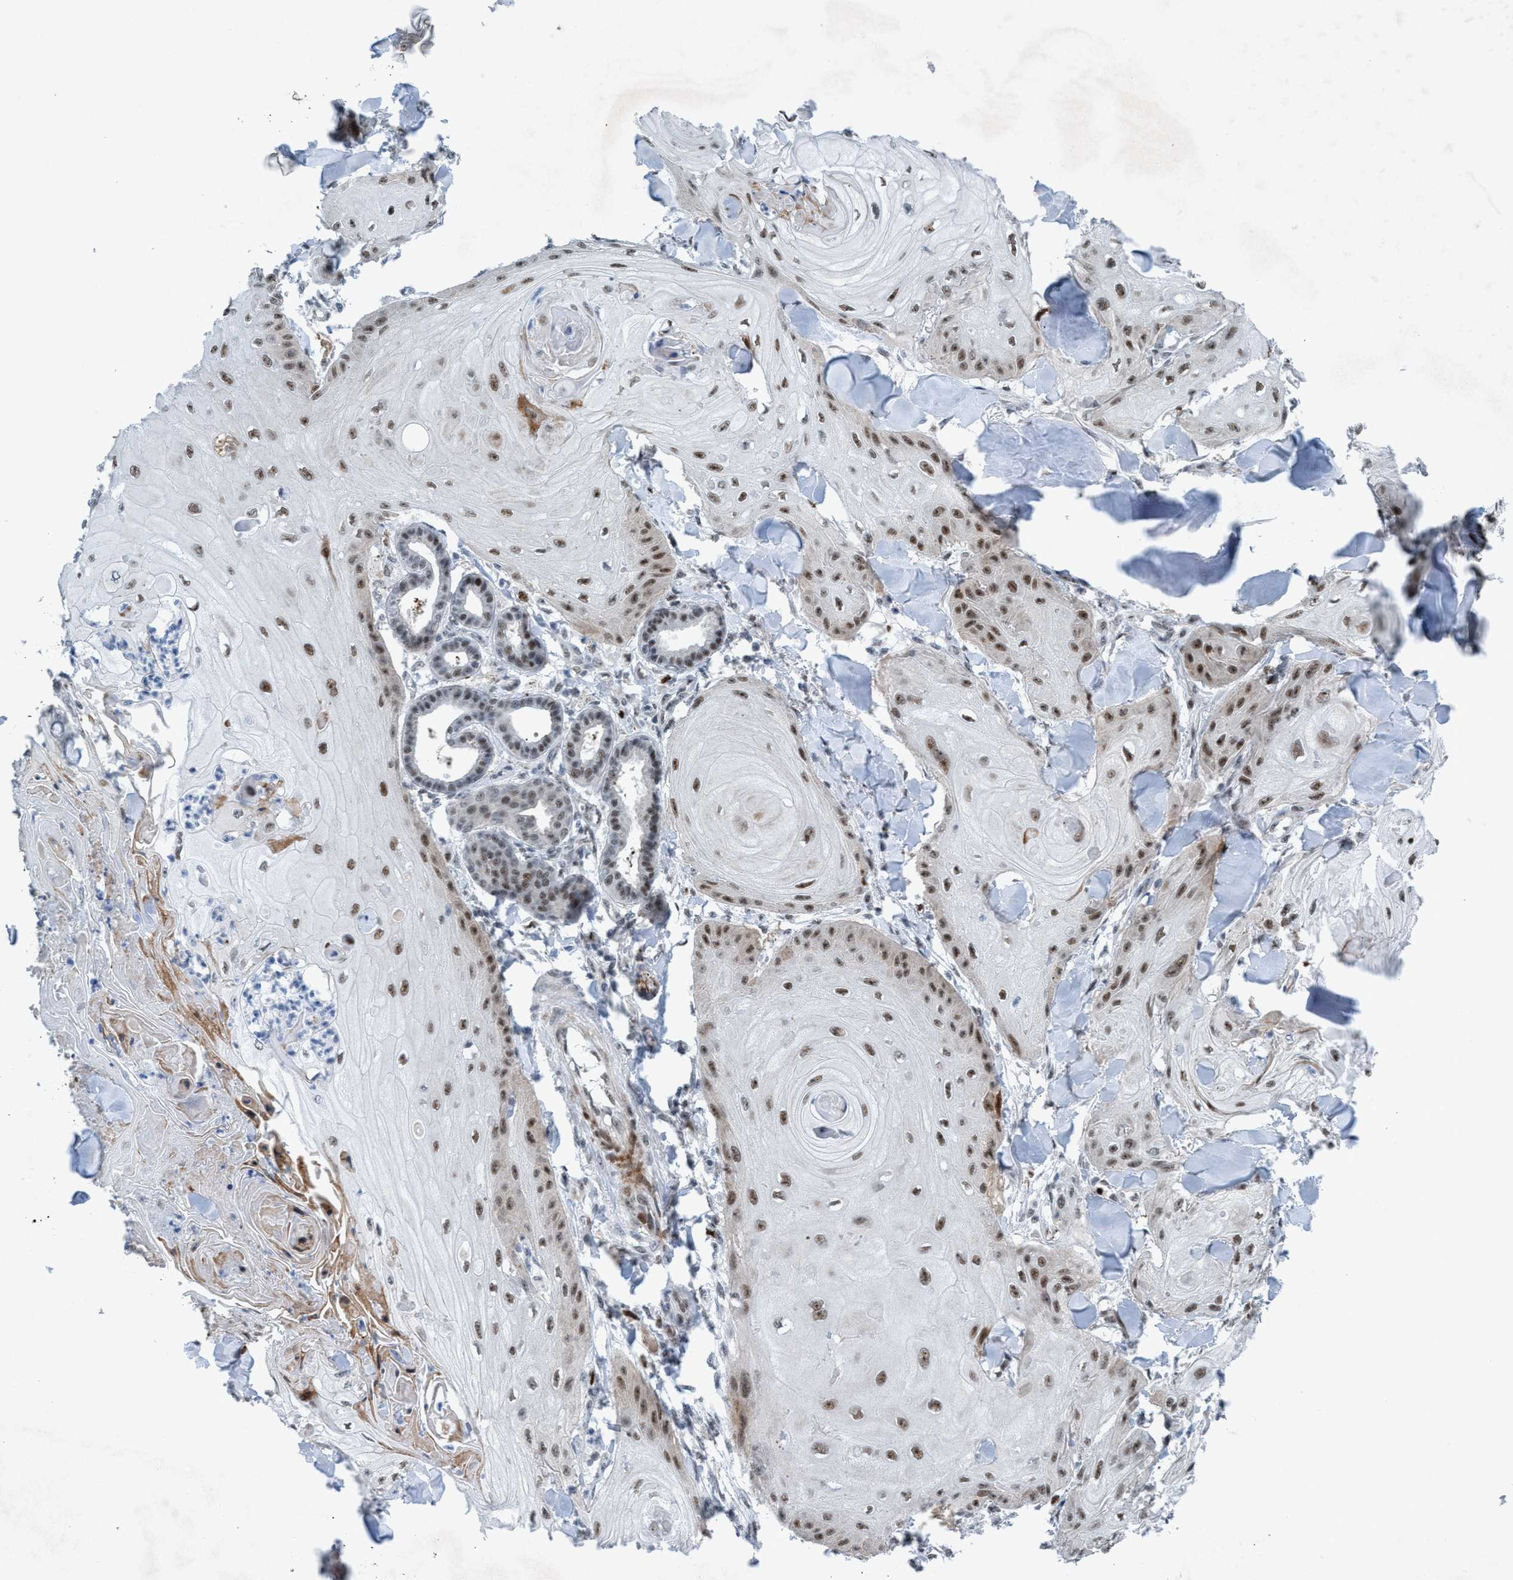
{"staining": {"intensity": "moderate", "quantity": ">75%", "location": "nuclear"}, "tissue": "skin cancer", "cell_type": "Tumor cells", "image_type": "cancer", "snomed": [{"axis": "morphology", "description": "Squamous cell carcinoma, NOS"}, {"axis": "topography", "description": "Skin"}], "caption": "Immunohistochemistry (DAB (3,3'-diaminobenzidine)) staining of human skin squamous cell carcinoma reveals moderate nuclear protein expression in approximately >75% of tumor cells.", "gene": "CWC27", "patient": {"sex": "male", "age": 74}}